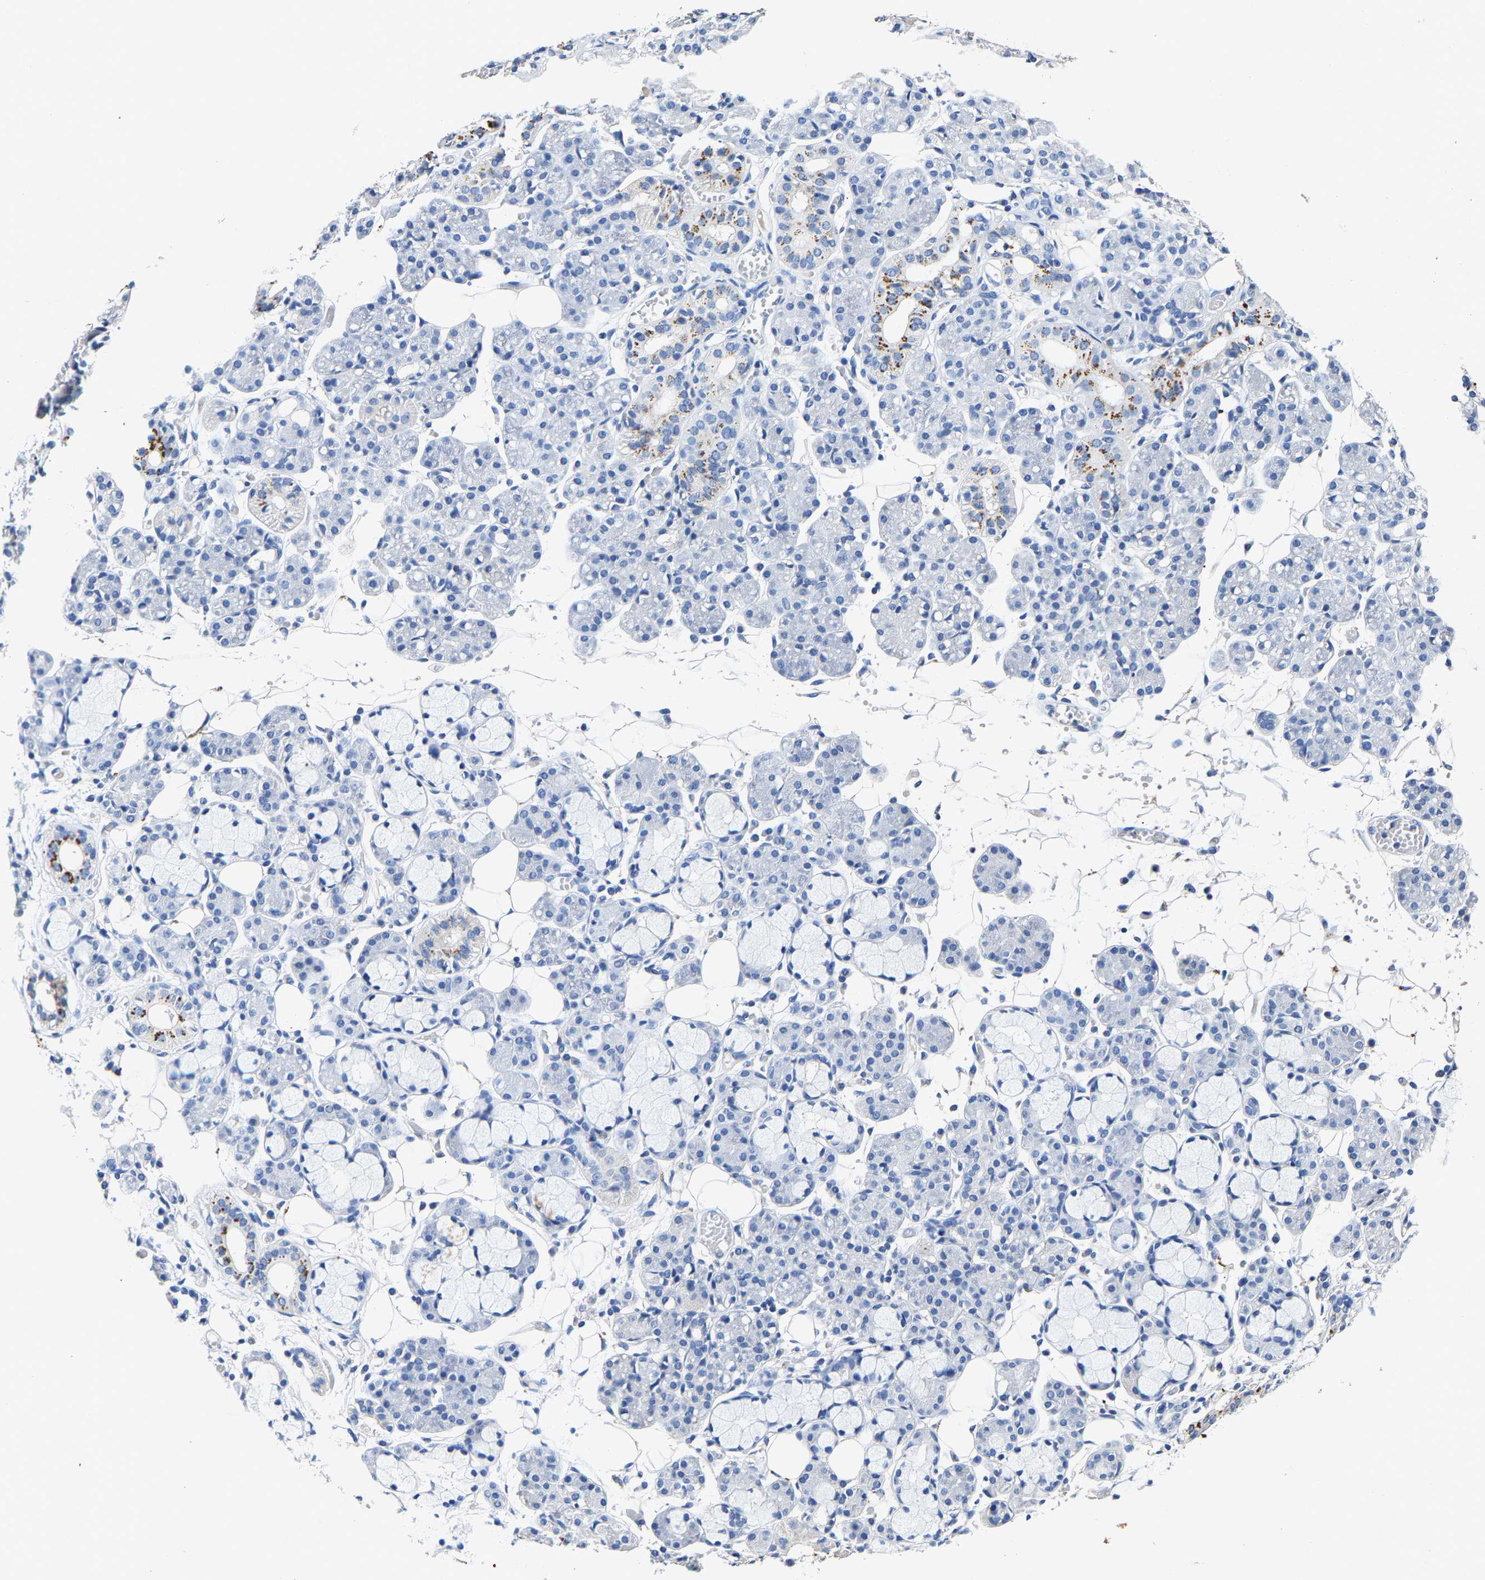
{"staining": {"intensity": "moderate", "quantity": "<25%", "location": "cytoplasmic/membranous"}, "tissue": "salivary gland", "cell_type": "Glandular cells", "image_type": "normal", "snomed": [{"axis": "morphology", "description": "Normal tissue, NOS"}, {"axis": "topography", "description": "Salivary gland"}], "caption": "DAB (3,3'-diaminobenzidine) immunohistochemical staining of unremarkable human salivary gland displays moderate cytoplasmic/membranous protein expression in about <25% of glandular cells.", "gene": "SLCO2B1", "patient": {"sex": "male", "age": 63}}